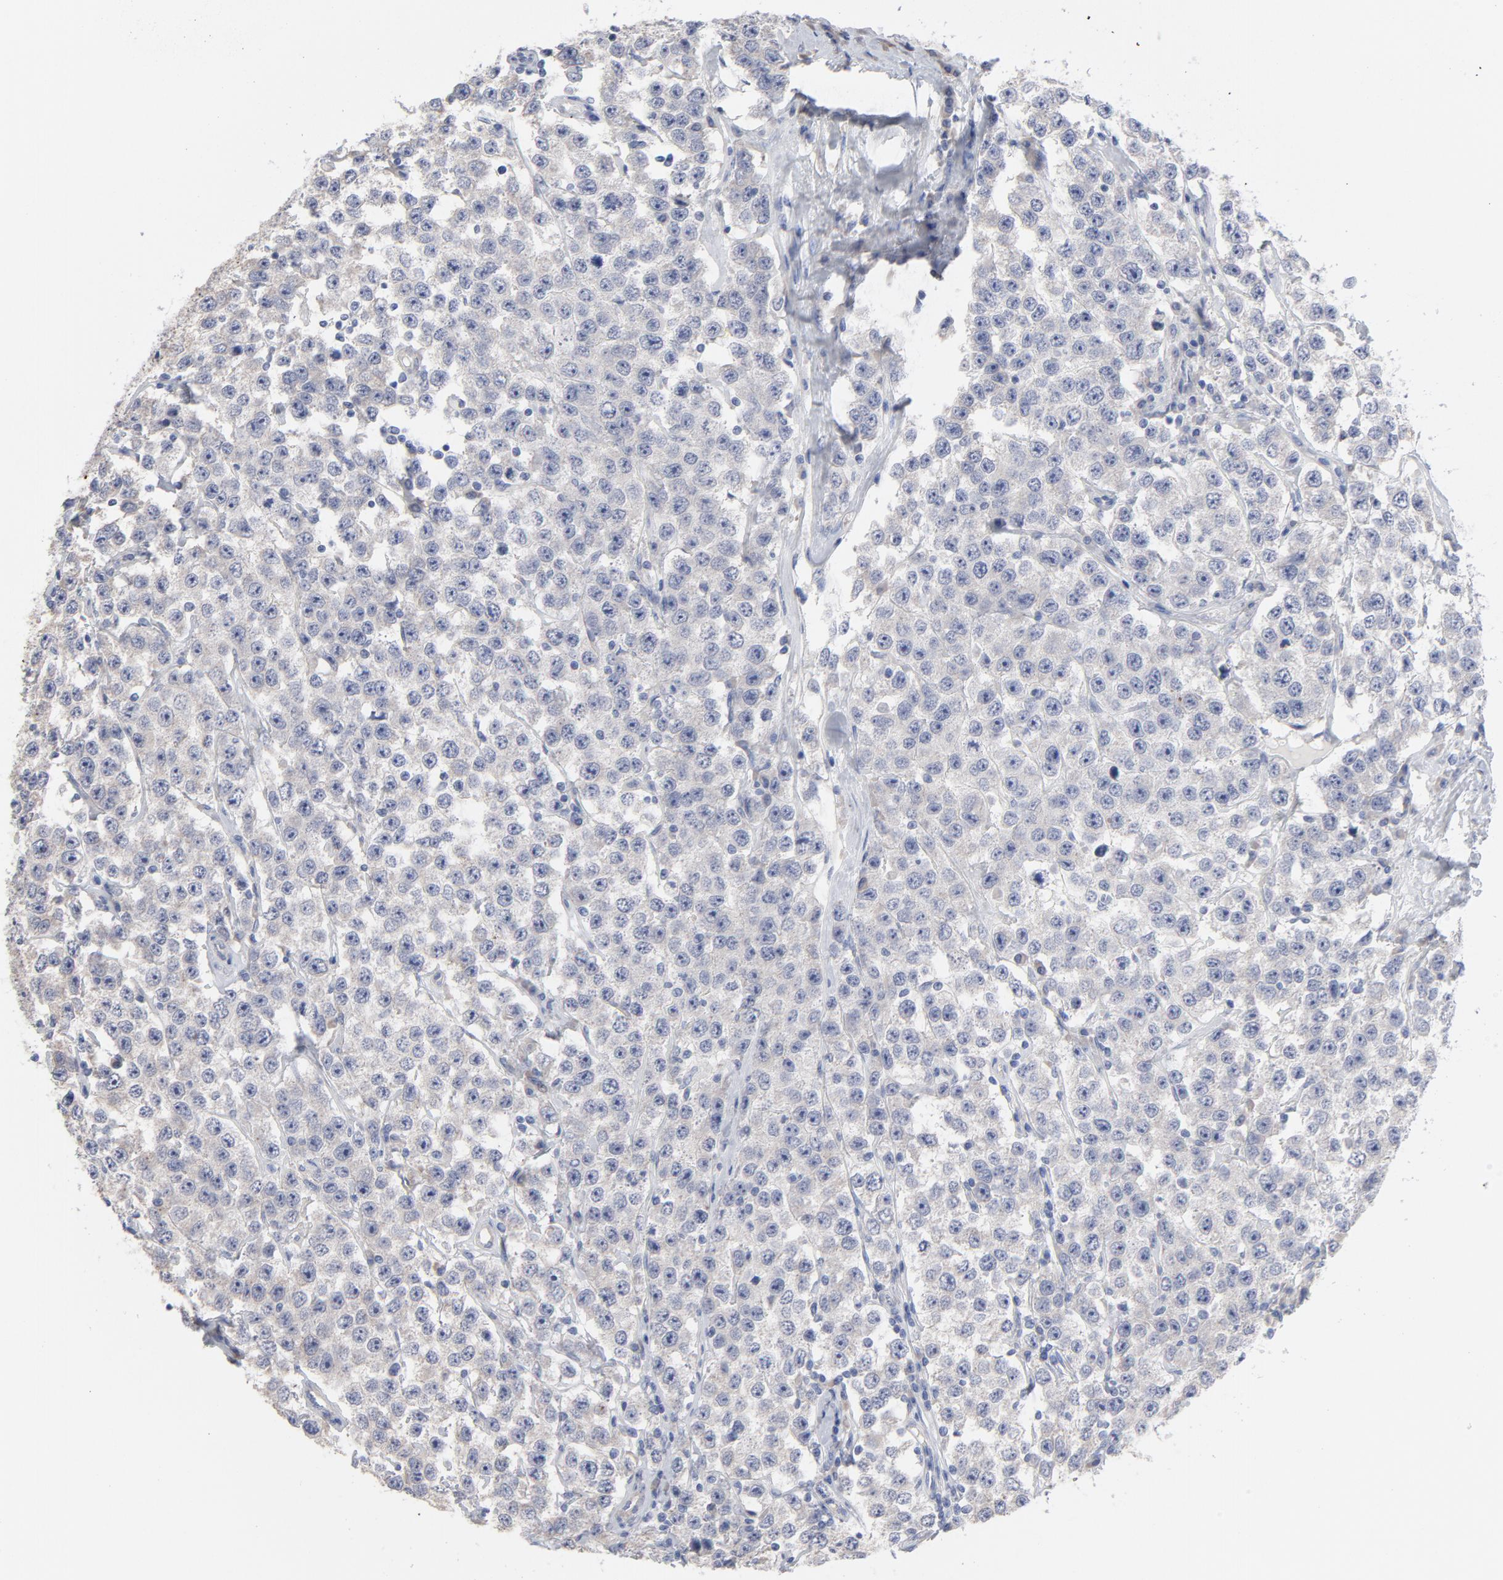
{"staining": {"intensity": "weak", "quantity": "<25%", "location": "cytoplasmic/membranous"}, "tissue": "testis cancer", "cell_type": "Tumor cells", "image_type": "cancer", "snomed": [{"axis": "morphology", "description": "Seminoma, NOS"}, {"axis": "topography", "description": "Testis"}], "caption": "Photomicrograph shows no protein positivity in tumor cells of testis cancer (seminoma) tissue.", "gene": "CPE", "patient": {"sex": "male", "age": 52}}